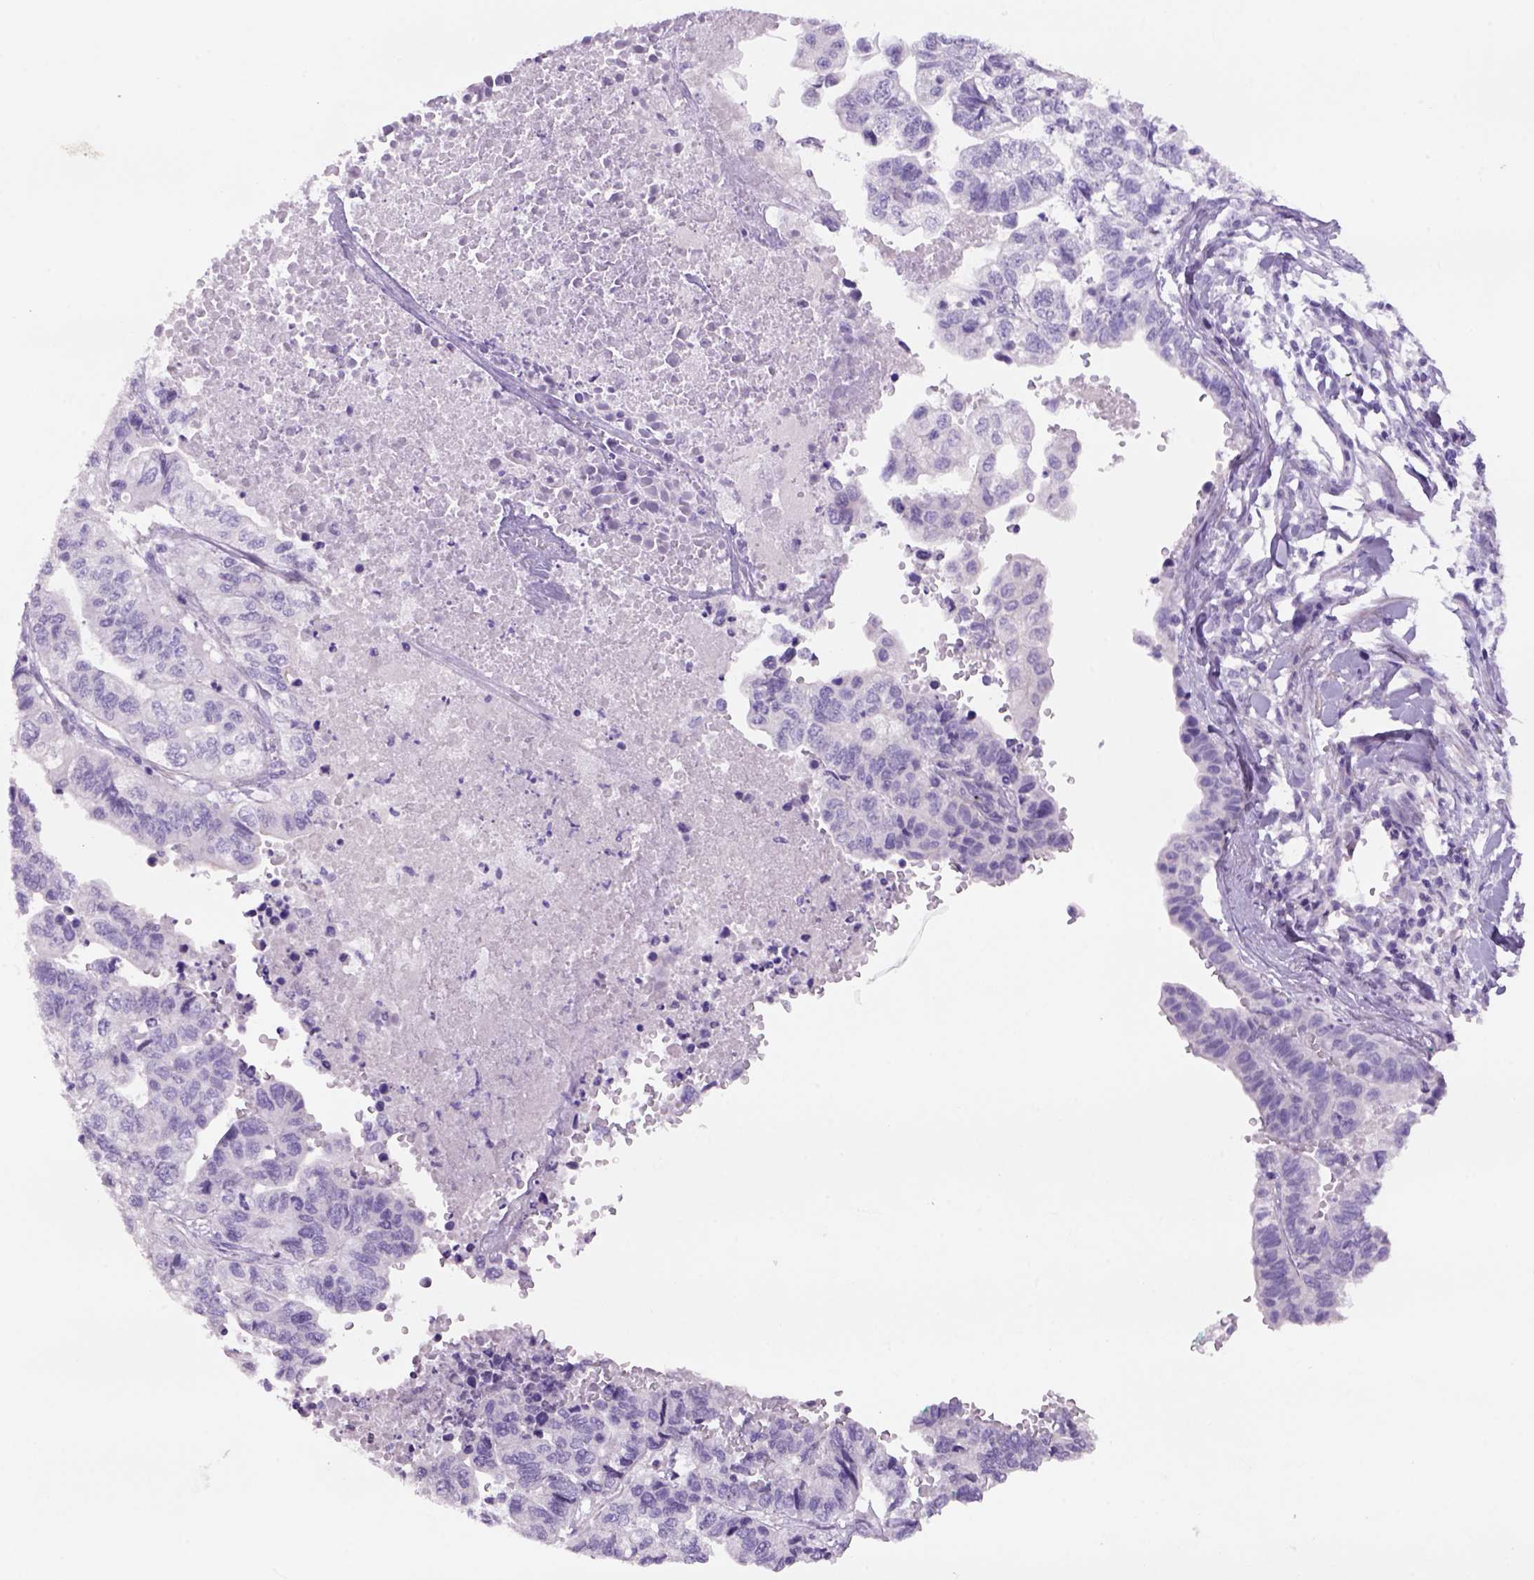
{"staining": {"intensity": "negative", "quantity": "none", "location": "none"}, "tissue": "stomach cancer", "cell_type": "Tumor cells", "image_type": "cancer", "snomed": [{"axis": "morphology", "description": "Adenocarcinoma, NOS"}, {"axis": "topography", "description": "Stomach, upper"}], "caption": "IHC micrograph of human stomach cancer (adenocarcinoma) stained for a protein (brown), which reveals no staining in tumor cells.", "gene": "TENM4", "patient": {"sex": "female", "age": 67}}